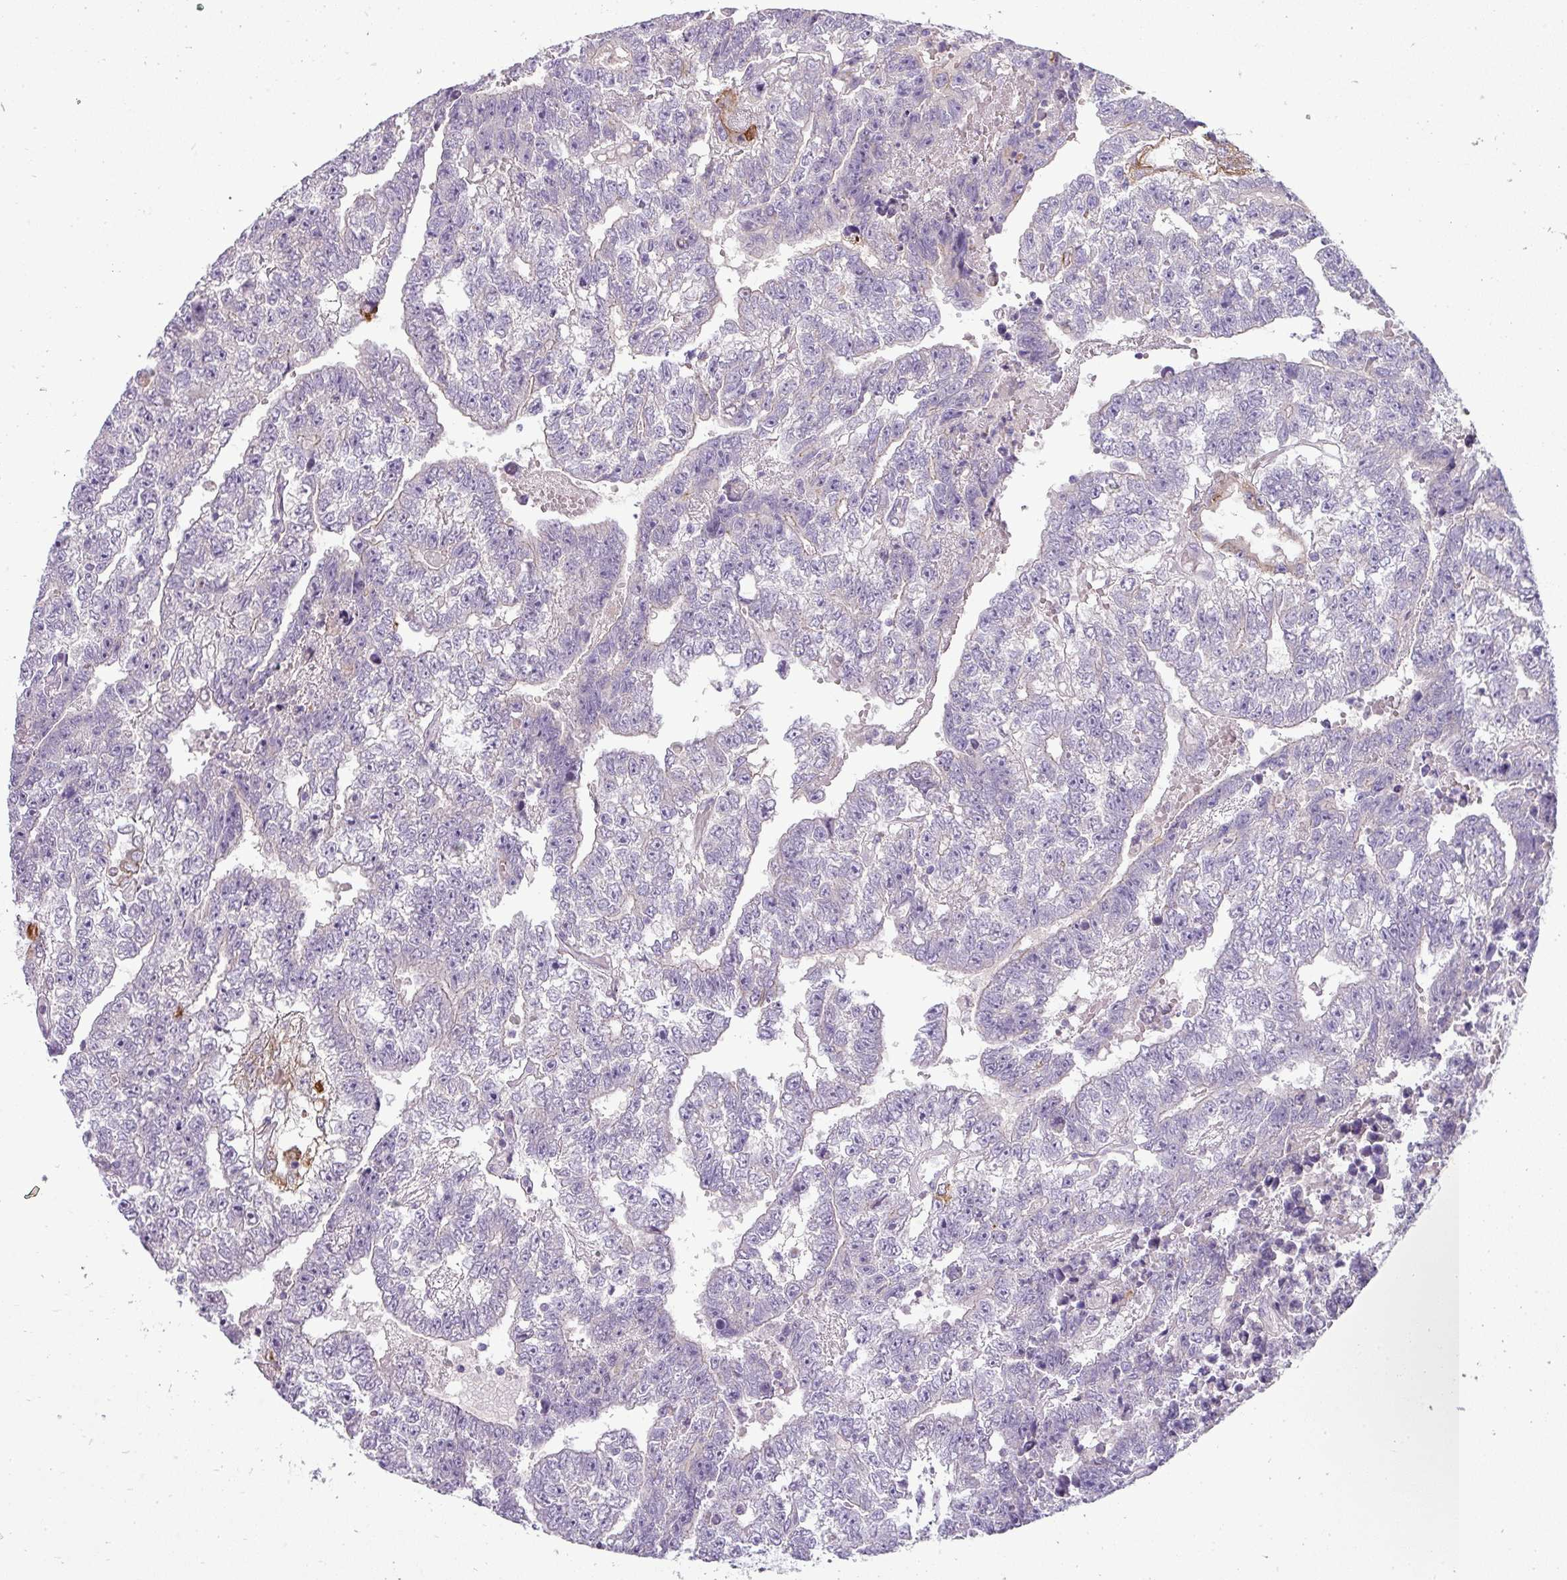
{"staining": {"intensity": "negative", "quantity": "none", "location": "none"}, "tissue": "testis cancer", "cell_type": "Tumor cells", "image_type": "cancer", "snomed": [{"axis": "morphology", "description": "Carcinoma, Embryonal, NOS"}, {"axis": "topography", "description": "Testis"}], "caption": "Immunohistochemistry image of human testis cancer stained for a protein (brown), which exhibits no expression in tumor cells. Nuclei are stained in blue.", "gene": "ASXL3", "patient": {"sex": "male", "age": 25}}